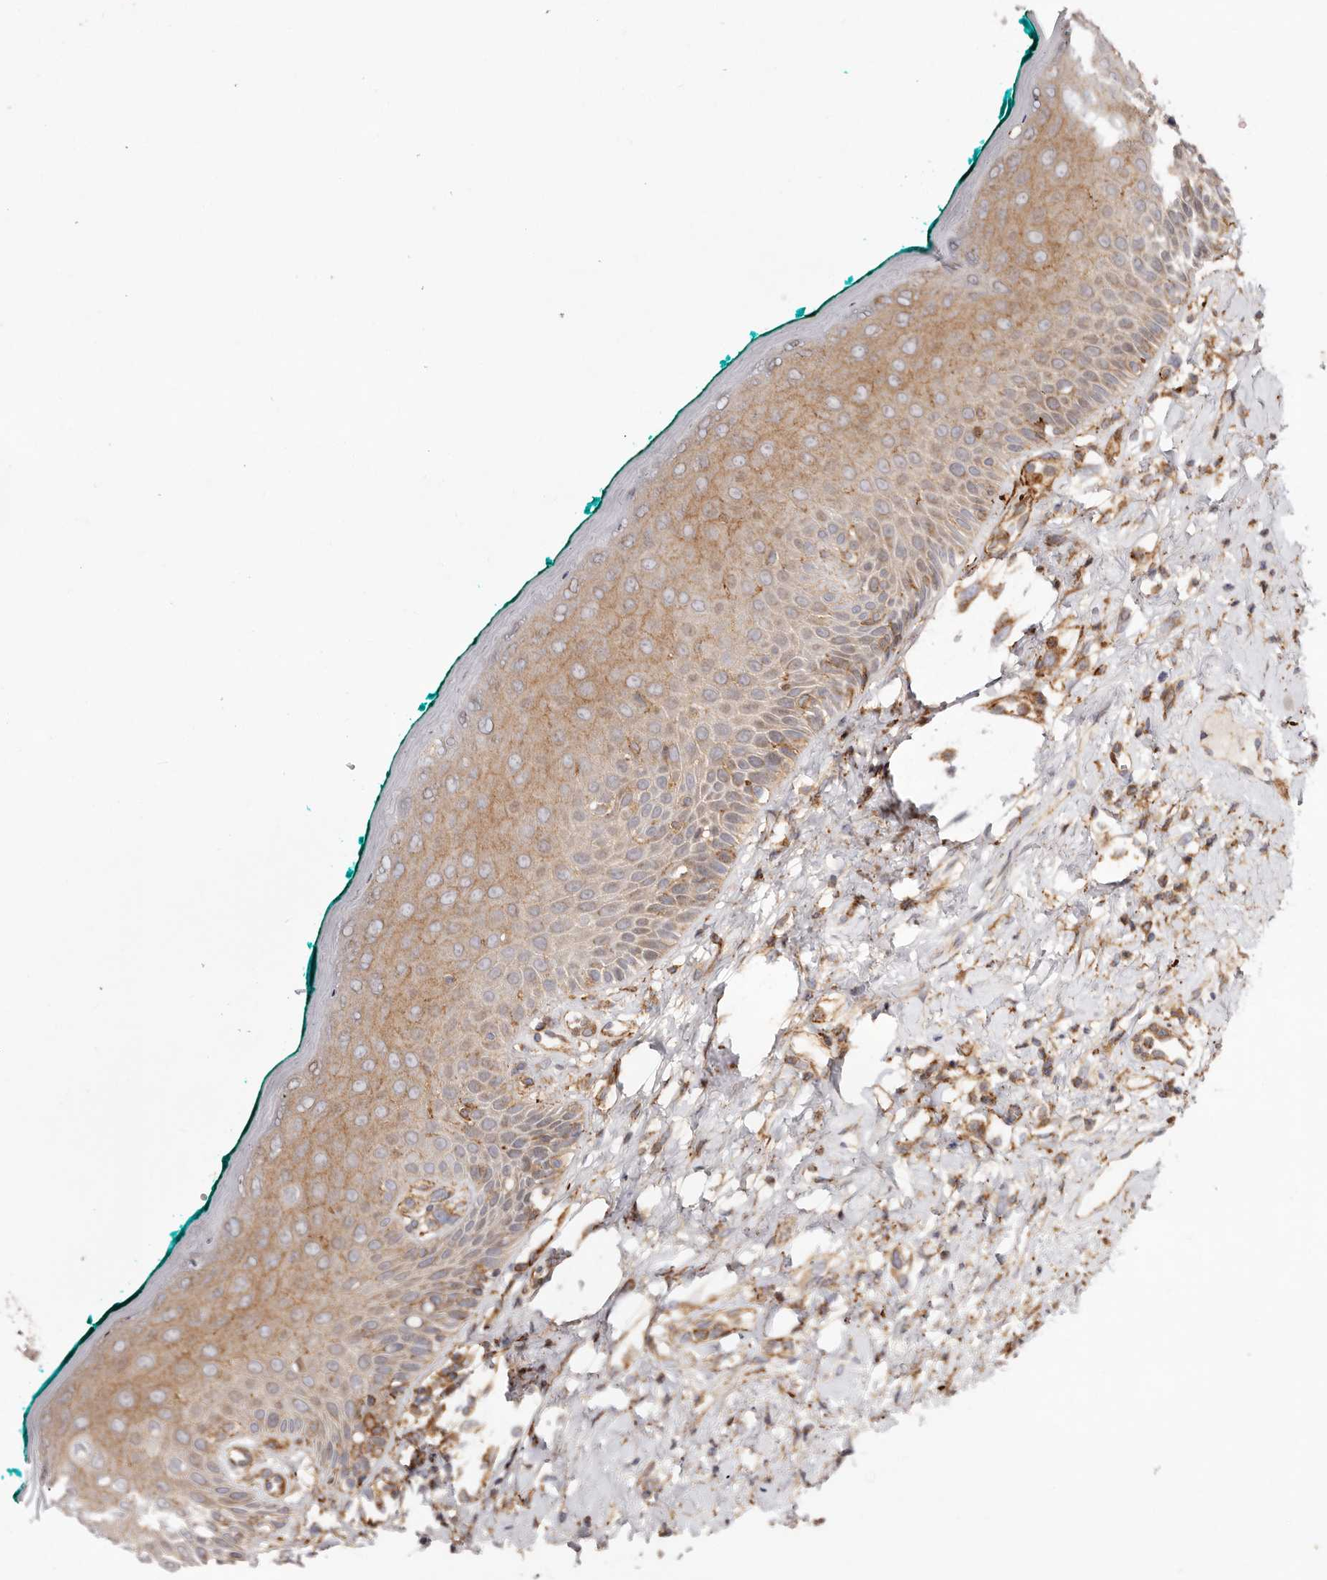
{"staining": {"intensity": "moderate", "quantity": "25%-75%", "location": "cytoplasmic/membranous"}, "tissue": "oral mucosa", "cell_type": "Squamous epithelial cells", "image_type": "normal", "snomed": [{"axis": "morphology", "description": "Normal tissue, NOS"}, {"axis": "topography", "description": "Oral tissue"}], "caption": "Moderate cytoplasmic/membranous protein expression is appreciated in about 25%-75% of squamous epithelial cells in oral mucosa.", "gene": "PTPN22", "patient": {"sex": "female", "age": 70}}